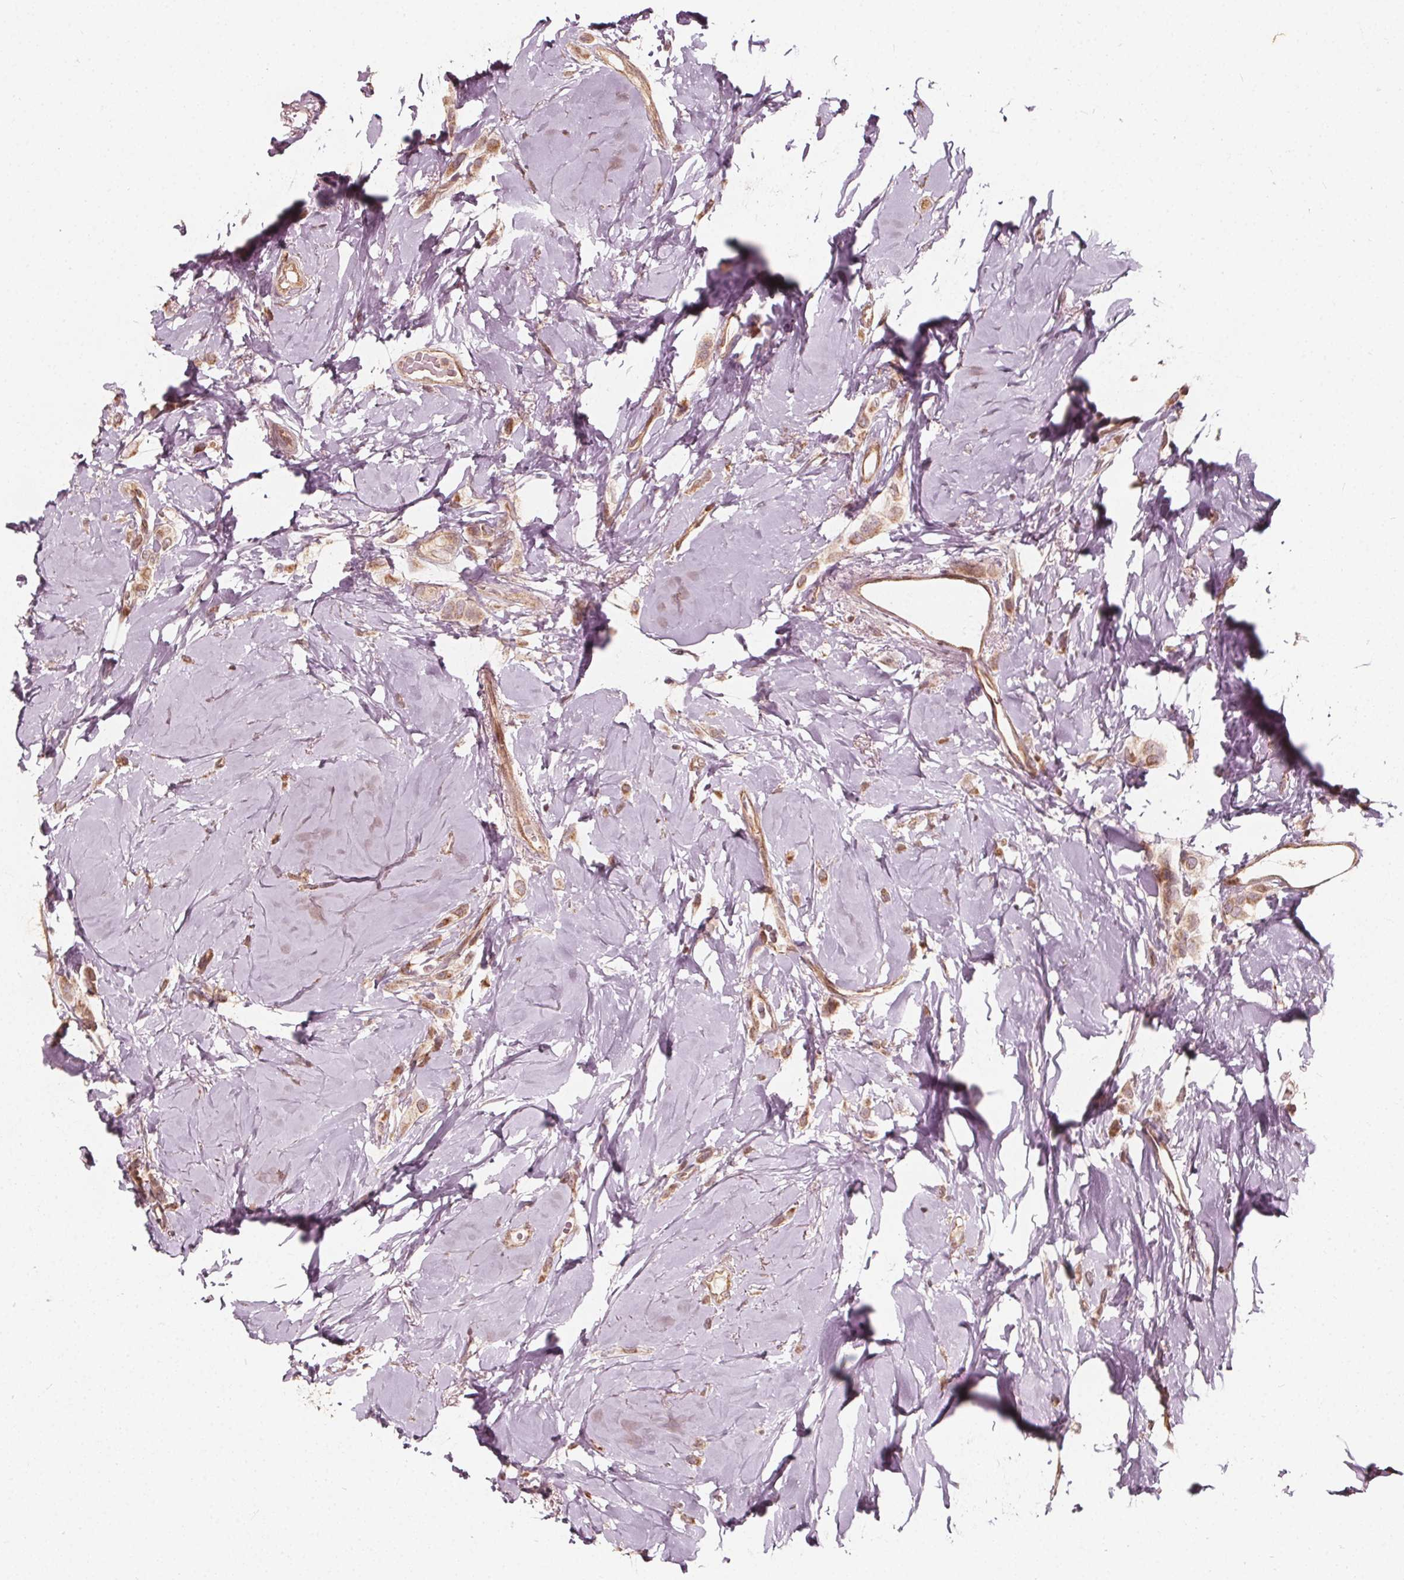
{"staining": {"intensity": "weak", "quantity": ">75%", "location": "cytoplasmic/membranous"}, "tissue": "breast cancer", "cell_type": "Tumor cells", "image_type": "cancer", "snomed": [{"axis": "morphology", "description": "Lobular carcinoma"}, {"axis": "topography", "description": "Breast"}], "caption": "IHC image of human breast cancer (lobular carcinoma) stained for a protein (brown), which displays low levels of weak cytoplasmic/membranous expression in about >75% of tumor cells.", "gene": "AIP", "patient": {"sex": "female", "age": 66}}